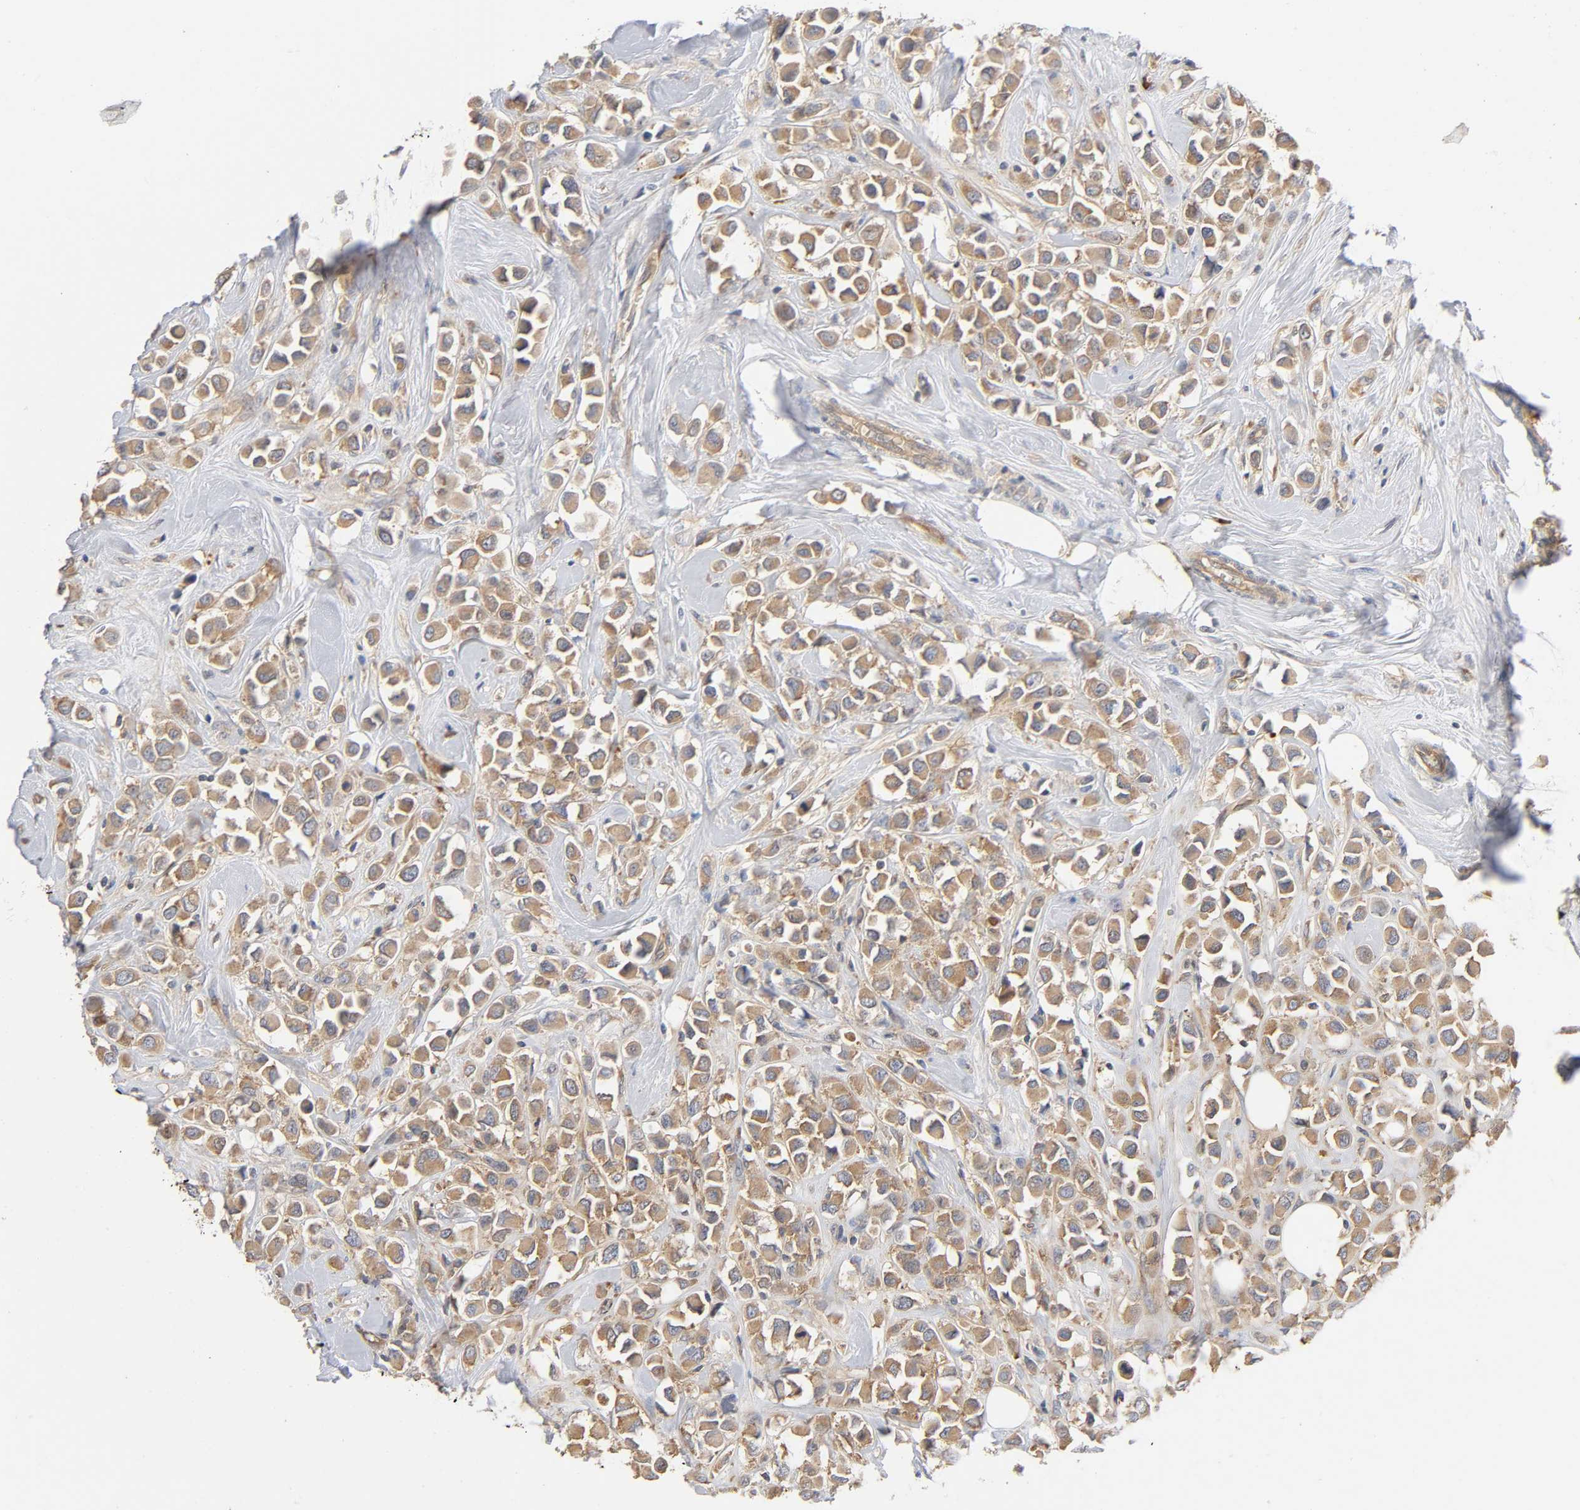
{"staining": {"intensity": "moderate", "quantity": ">75%", "location": "cytoplasmic/membranous"}, "tissue": "breast cancer", "cell_type": "Tumor cells", "image_type": "cancer", "snomed": [{"axis": "morphology", "description": "Duct carcinoma"}, {"axis": "topography", "description": "Breast"}], "caption": "A brown stain highlights moderate cytoplasmic/membranous expression of a protein in human intraductal carcinoma (breast) tumor cells.", "gene": "SCHIP1", "patient": {"sex": "female", "age": 61}}